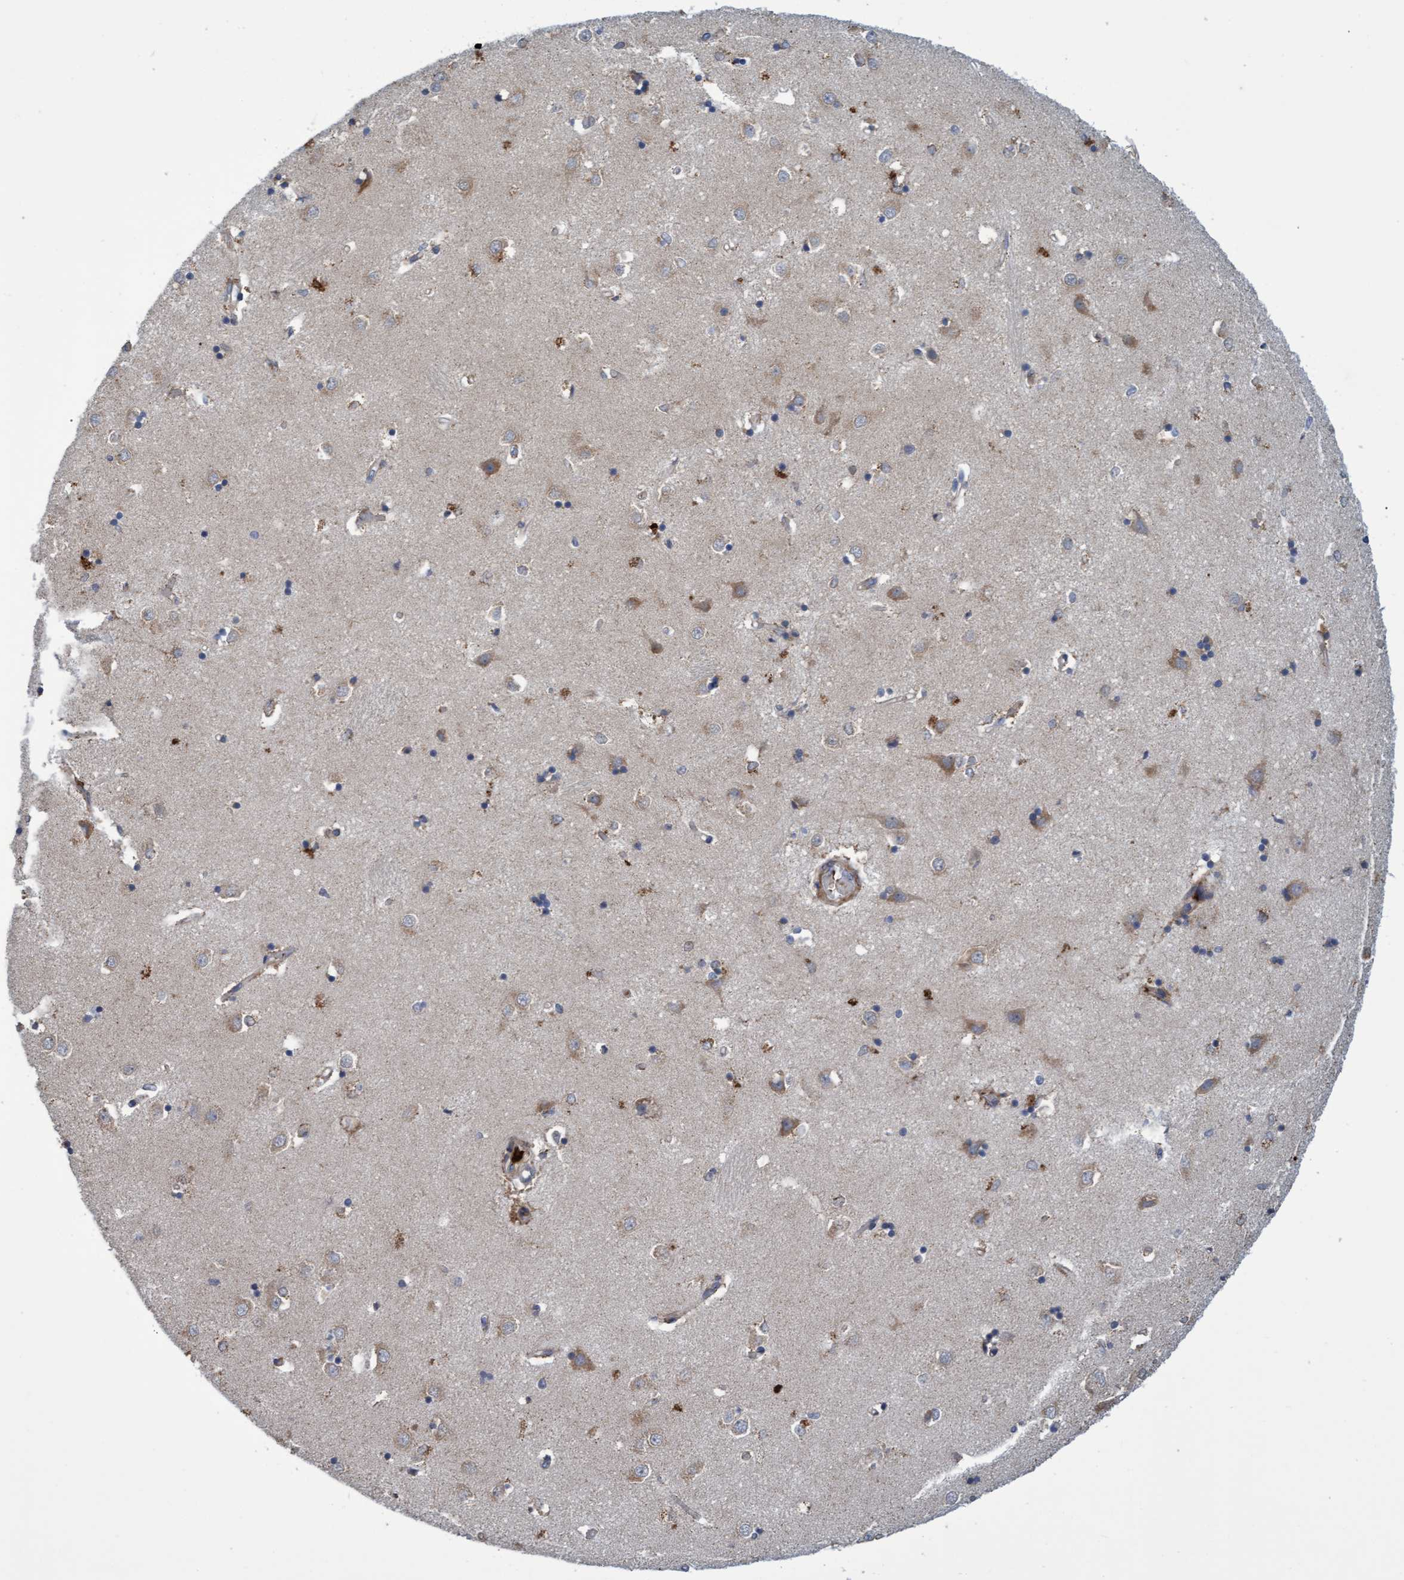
{"staining": {"intensity": "moderate", "quantity": "<25%", "location": "cytoplasmic/membranous"}, "tissue": "caudate", "cell_type": "Glial cells", "image_type": "normal", "snomed": [{"axis": "morphology", "description": "Normal tissue, NOS"}, {"axis": "topography", "description": "Lateral ventricle wall"}], "caption": "A brown stain shows moderate cytoplasmic/membranous positivity of a protein in glial cells of benign human caudate.", "gene": "NAA15", "patient": {"sex": "male", "age": 45}}